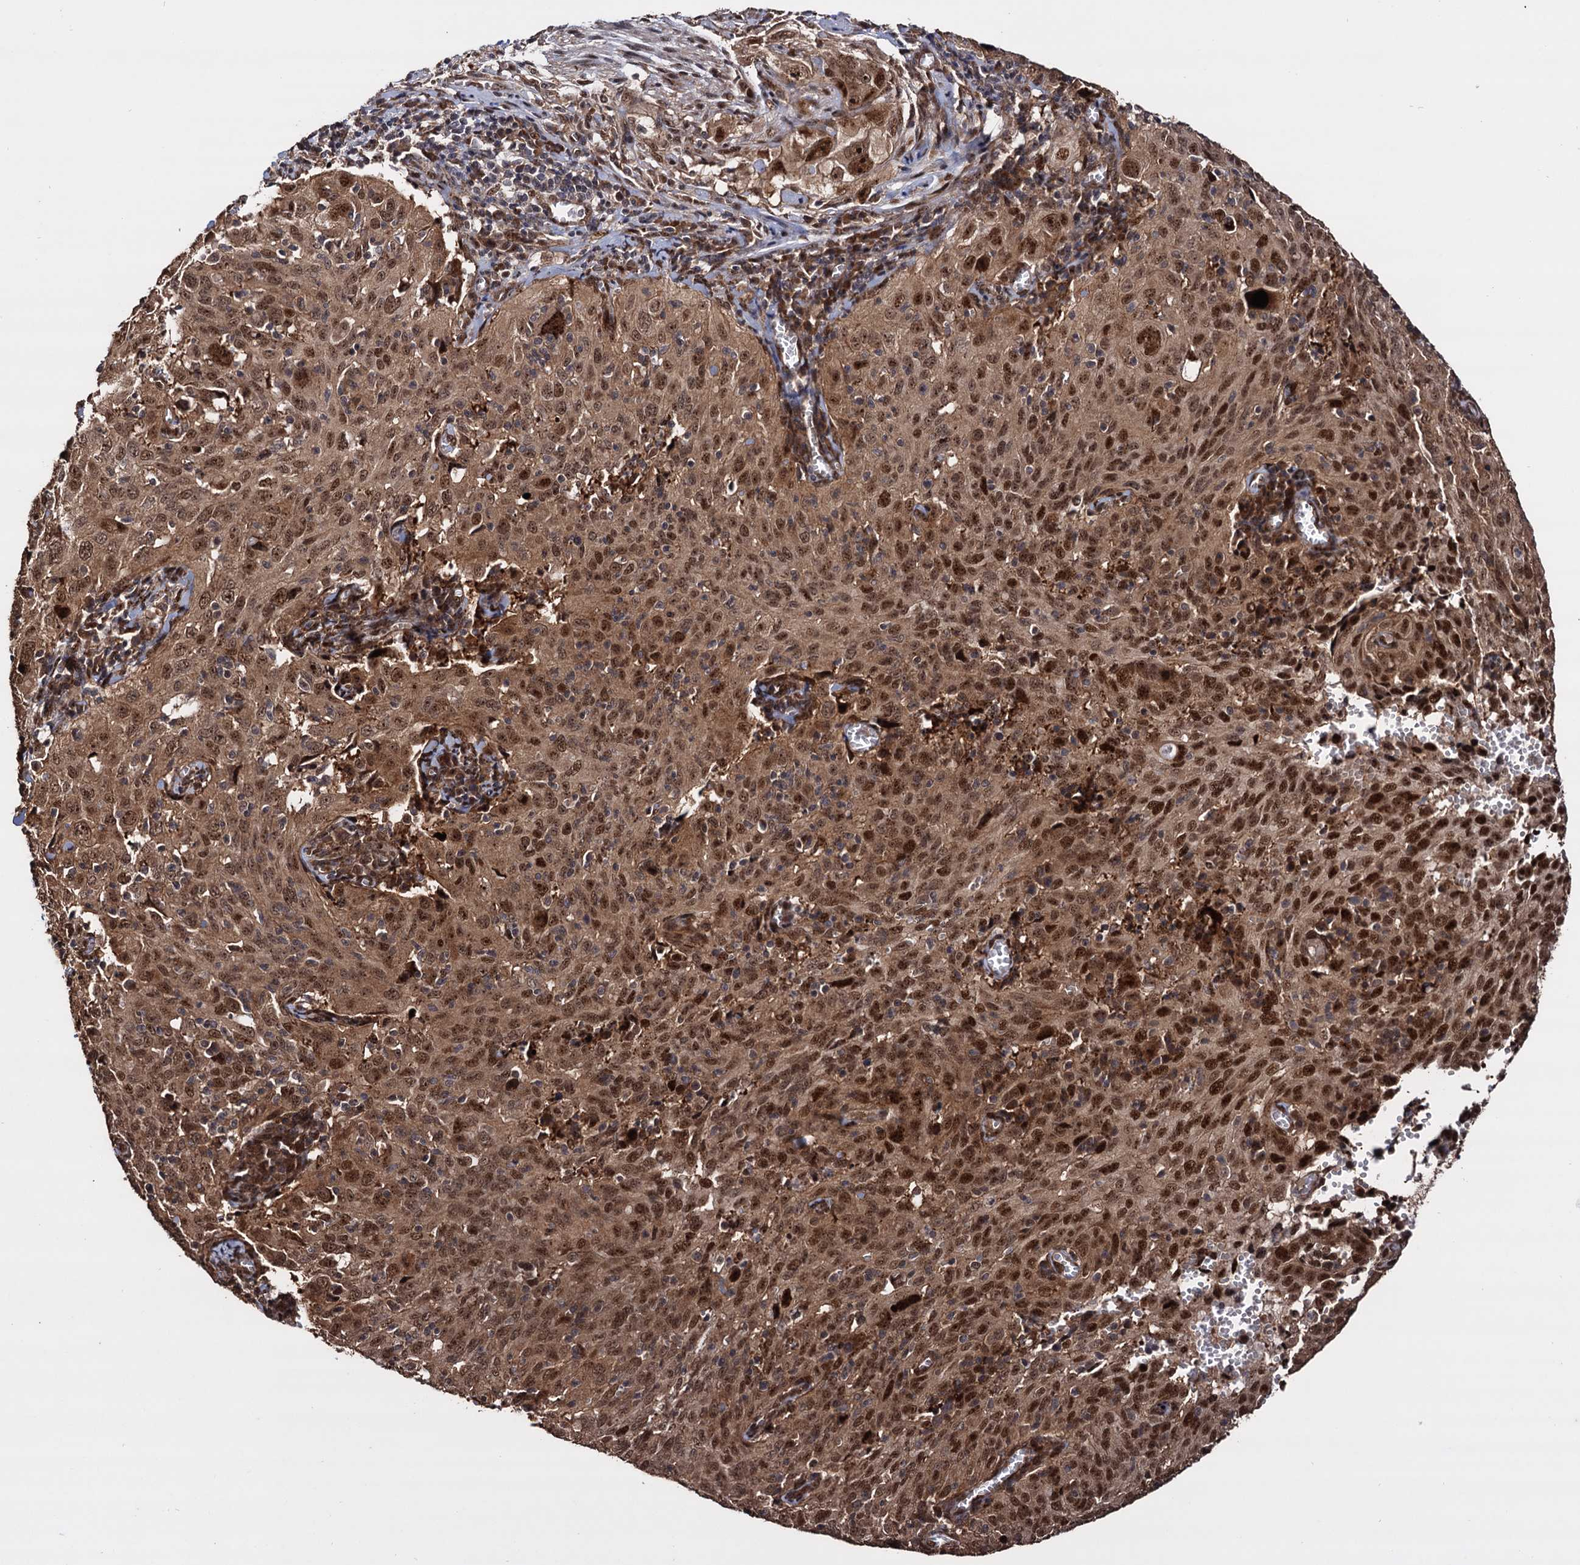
{"staining": {"intensity": "moderate", "quantity": ">75%", "location": "cytoplasmic/membranous,nuclear"}, "tissue": "cervical cancer", "cell_type": "Tumor cells", "image_type": "cancer", "snomed": [{"axis": "morphology", "description": "Squamous cell carcinoma, NOS"}, {"axis": "topography", "description": "Cervix"}], "caption": "Cervical cancer stained for a protein demonstrates moderate cytoplasmic/membranous and nuclear positivity in tumor cells. The staining is performed using DAB brown chromogen to label protein expression. The nuclei are counter-stained blue using hematoxylin.", "gene": "PIGB", "patient": {"sex": "female", "age": 31}}